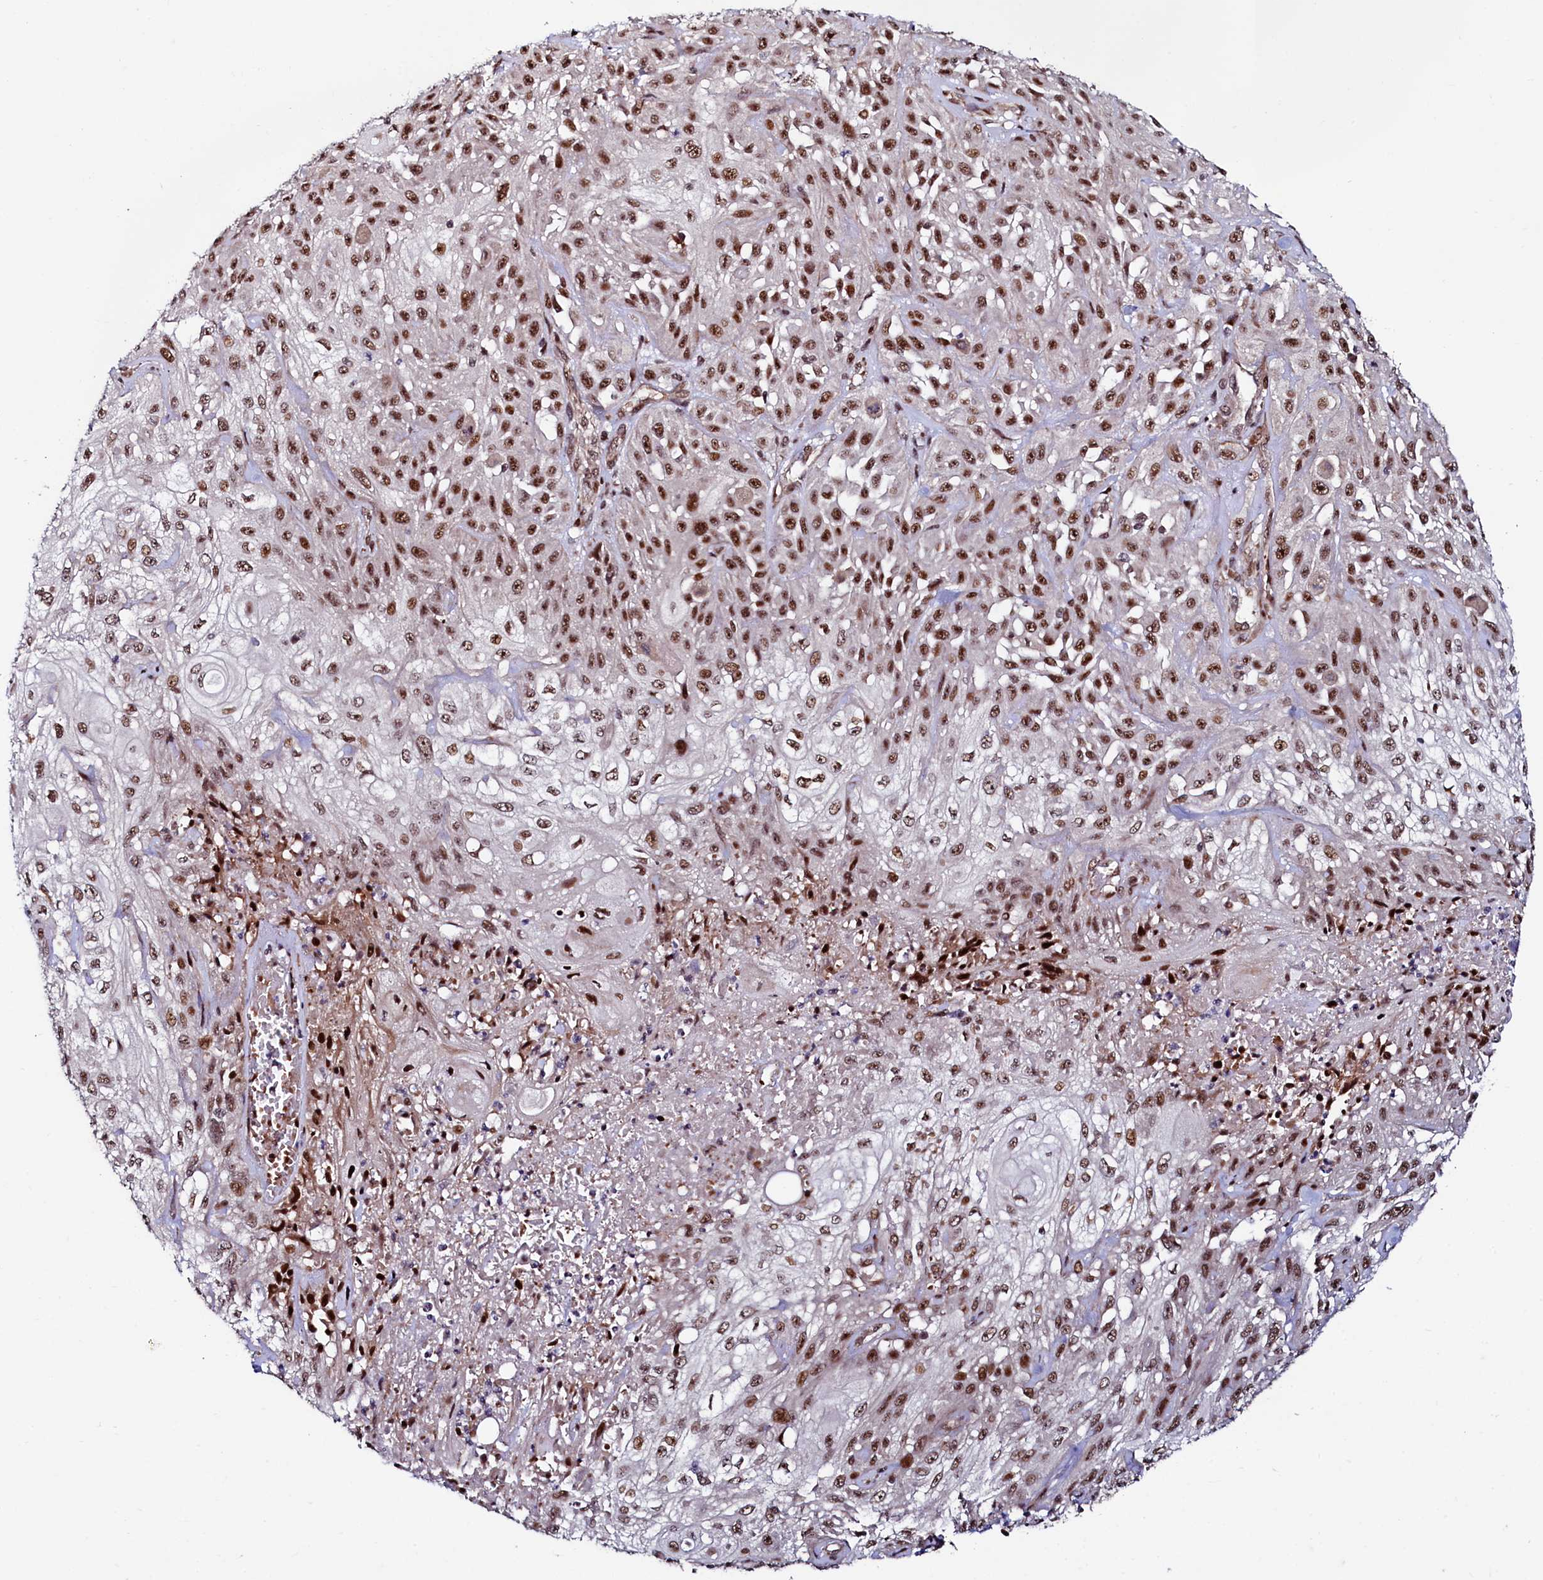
{"staining": {"intensity": "moderate", "quantity": ">75%", "location": "nuclear"}, "tissue": "skin cancer", "cell_type": "Tumor cells", "image_type": "cancer", "snomed": [{"axis": "morphology", "description": "Squamous cell carcinoma, NOS"}, {"axis": "morphology", "description": "Squamous cell carcinoma, metastatic, NOS"}, {"axis": "topography", "description": "Skin"}, {"axis": "topography", "description": "Lymph node"}], "caption": "Tumor cells reveal moderate nuclear staining in approximately >75% of cells in skin cancer (metastatic squamous cell carcinoma). (DAB = brown stain, brightfield microscopy at high magnification).", "gene": "LEO1", "patient": {"sex": "male", "age": 75}}